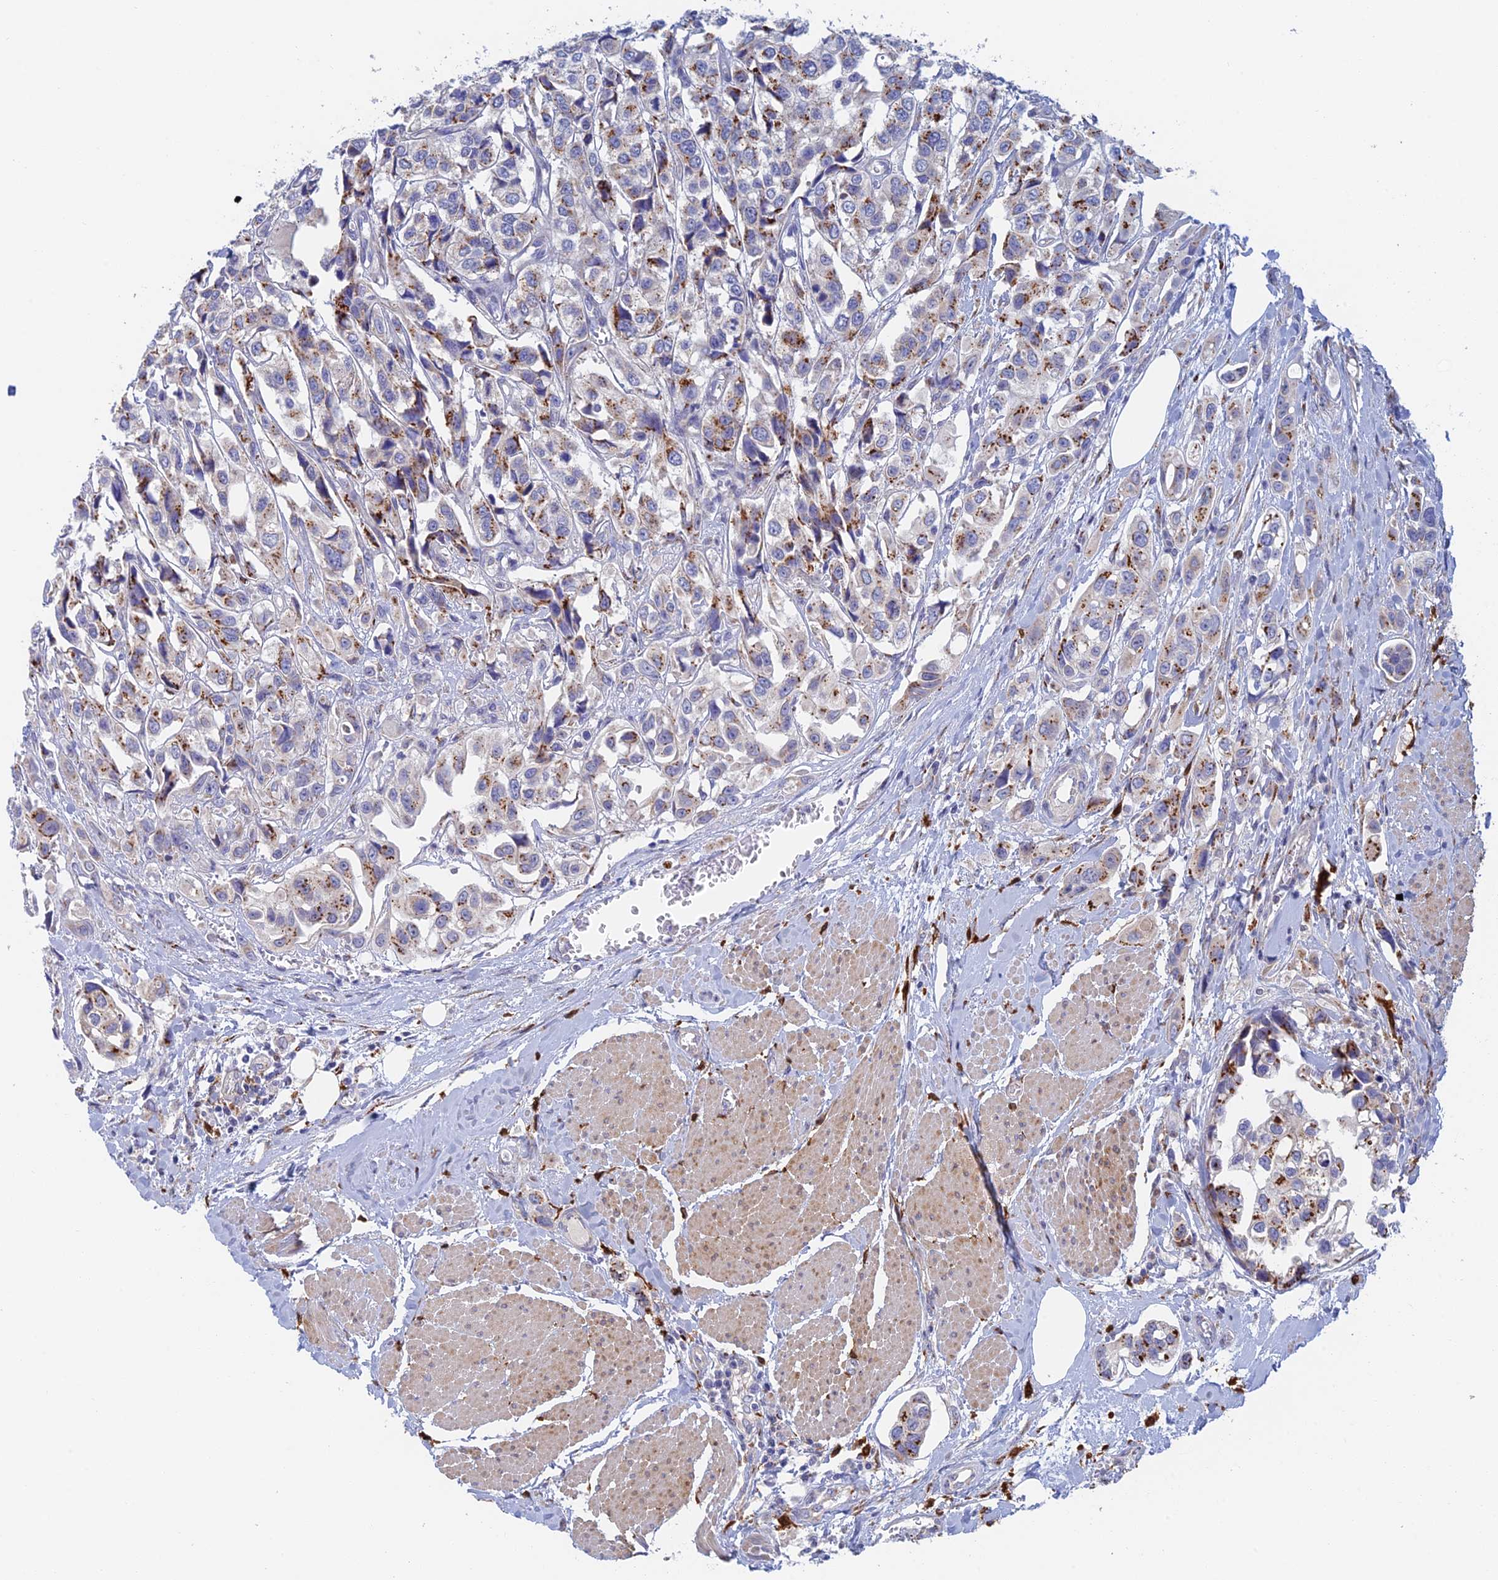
{"staining": {"intensity": "strong", "quantity": "25%-75%", "location": "cytoplasmic/membranous"}, "tissue": "urothelial cancer", "cell_type": "Tumor cells", "image_type": "cancer", "snomed": [{"axis": "morphology", "description": "Urothelial carcinoma, High grade"}, {"axis": "topography", "description": "Urinary bladder"}], "caption": "Immunohistochemistry of human urothelial cancer reveals high levels of strong cytoplasmic/membranous positivity in about 25%-75% of tumor cells. The protein is shown in brown color, while the nuclei are stained blue.", "gene": "SLC24A3", "patient": {"sex": "male", "age": 67}}